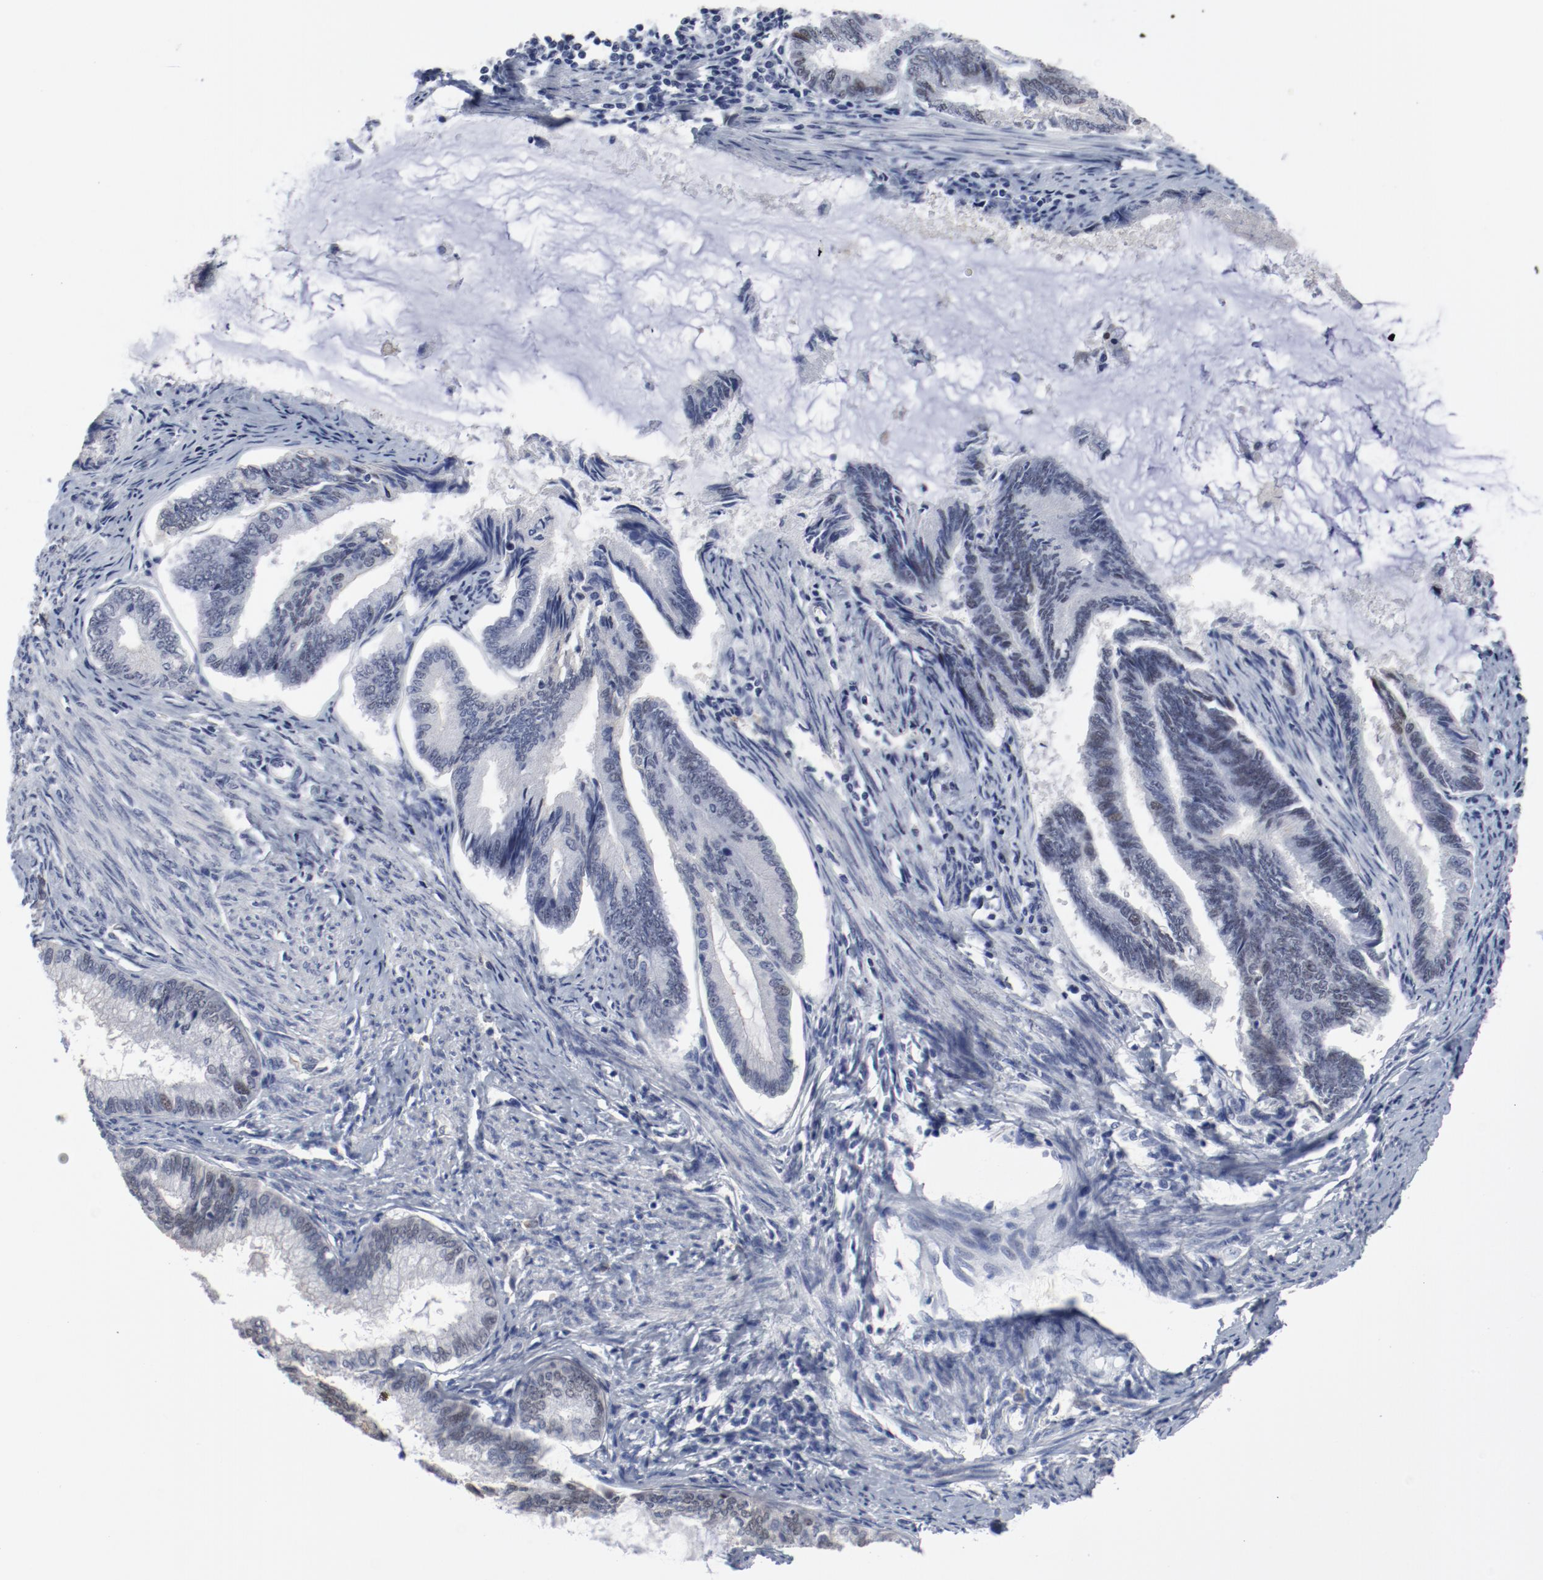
{"staining": {"intensity": "weak", "quantity": "<25%", "location": "nuclear"}, "tissue": "endometrial cancer", "cell_type": "Tumor cells", "image_type": "cancer", "snomed": [{"axis": "morphology", "description": "Adenocarcinoma, NOS"}, {"axis": "topography", "description": "Endometrium"}], "caption": "Immunohistochemical staining of endometrial cancer (adenocarcinoma) demonstrates no significant positivity in tumor cells.", "gene": "ANKLE2", "patient": {"sex": "female", "age": 86}}